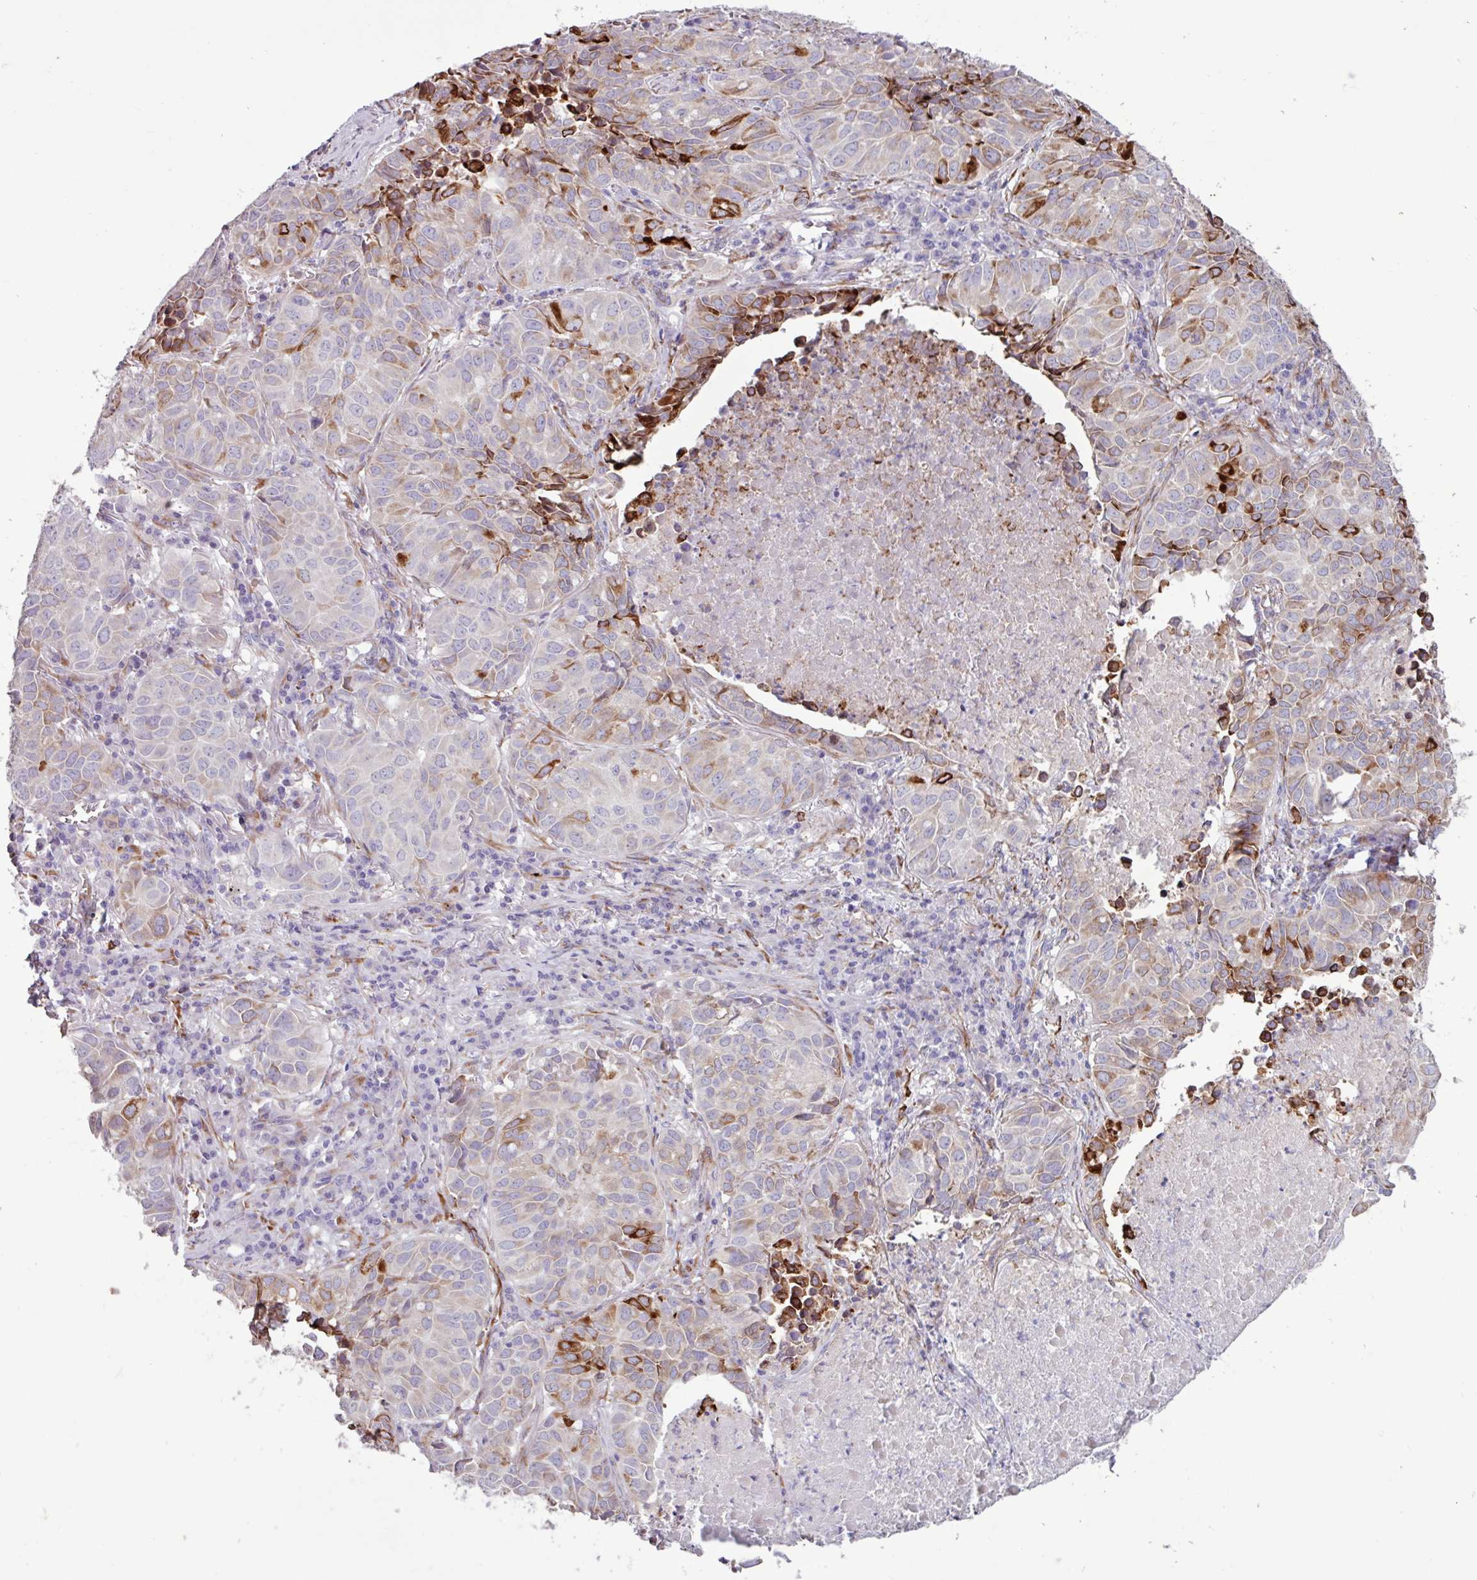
{"staining": {"intensity": "moderate", "quantity": "<25%", "location": "cytoplasmic/membranous"}, "tissue": "lung cancer", "cell_type": "Tumor cells", "image_type": "cancer", "snomed": [{"axis": "morphology", "description": "Adenocarcinoma, NOS"}, {"axis": "topography", "description": "Lung"}], "caption": "Protein positivity by IHC demonstrates moderate cytoplasmic/membranous positivity in about <25% of tumor cells in adenocarcinoma (lung).", "gene": "PPP1R35", "patient": {"sex": "female", "age": 50}}